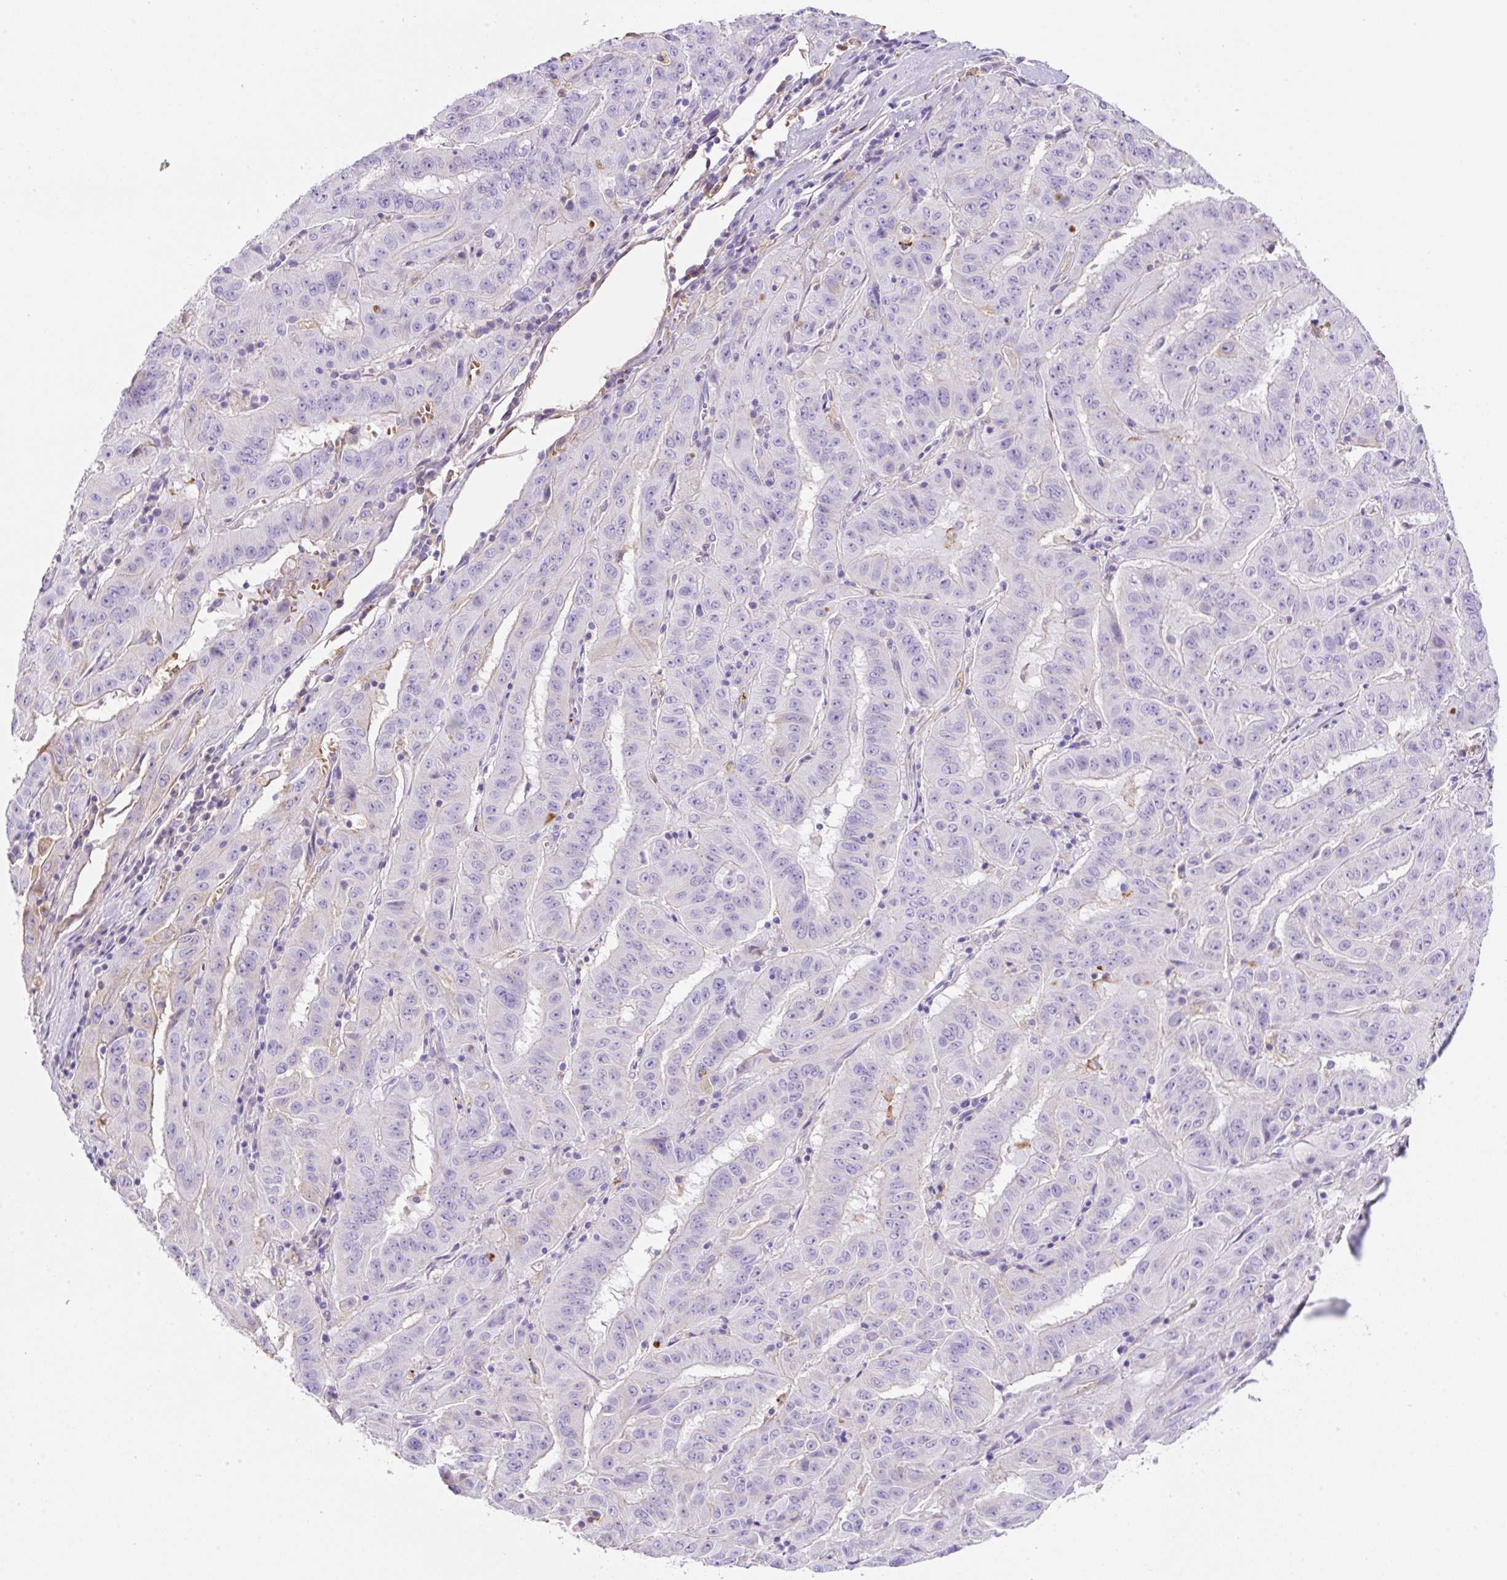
{"staining": {"intensity": "negative", "quantity": "none", "location": "none"}, "tissue": "pancreatic cancer", "cell_type": "Tumor cells", "image_type": "cancer", "snomed": [{"axis": "morphology", "description": "Adenocarcinoma, NOS"}, {"axis": "topography", "description": "Pancreas"}], "caption": "This is a micrograph of immunohistochemistry staining of adenocarcinoma (pancreatic), which shows no positivity in tumor cells. (DAB immunohistochemistry (IHC), high magnification).", "gene": "TDRD15", "patient": {"sex": "male", "age": 63}}